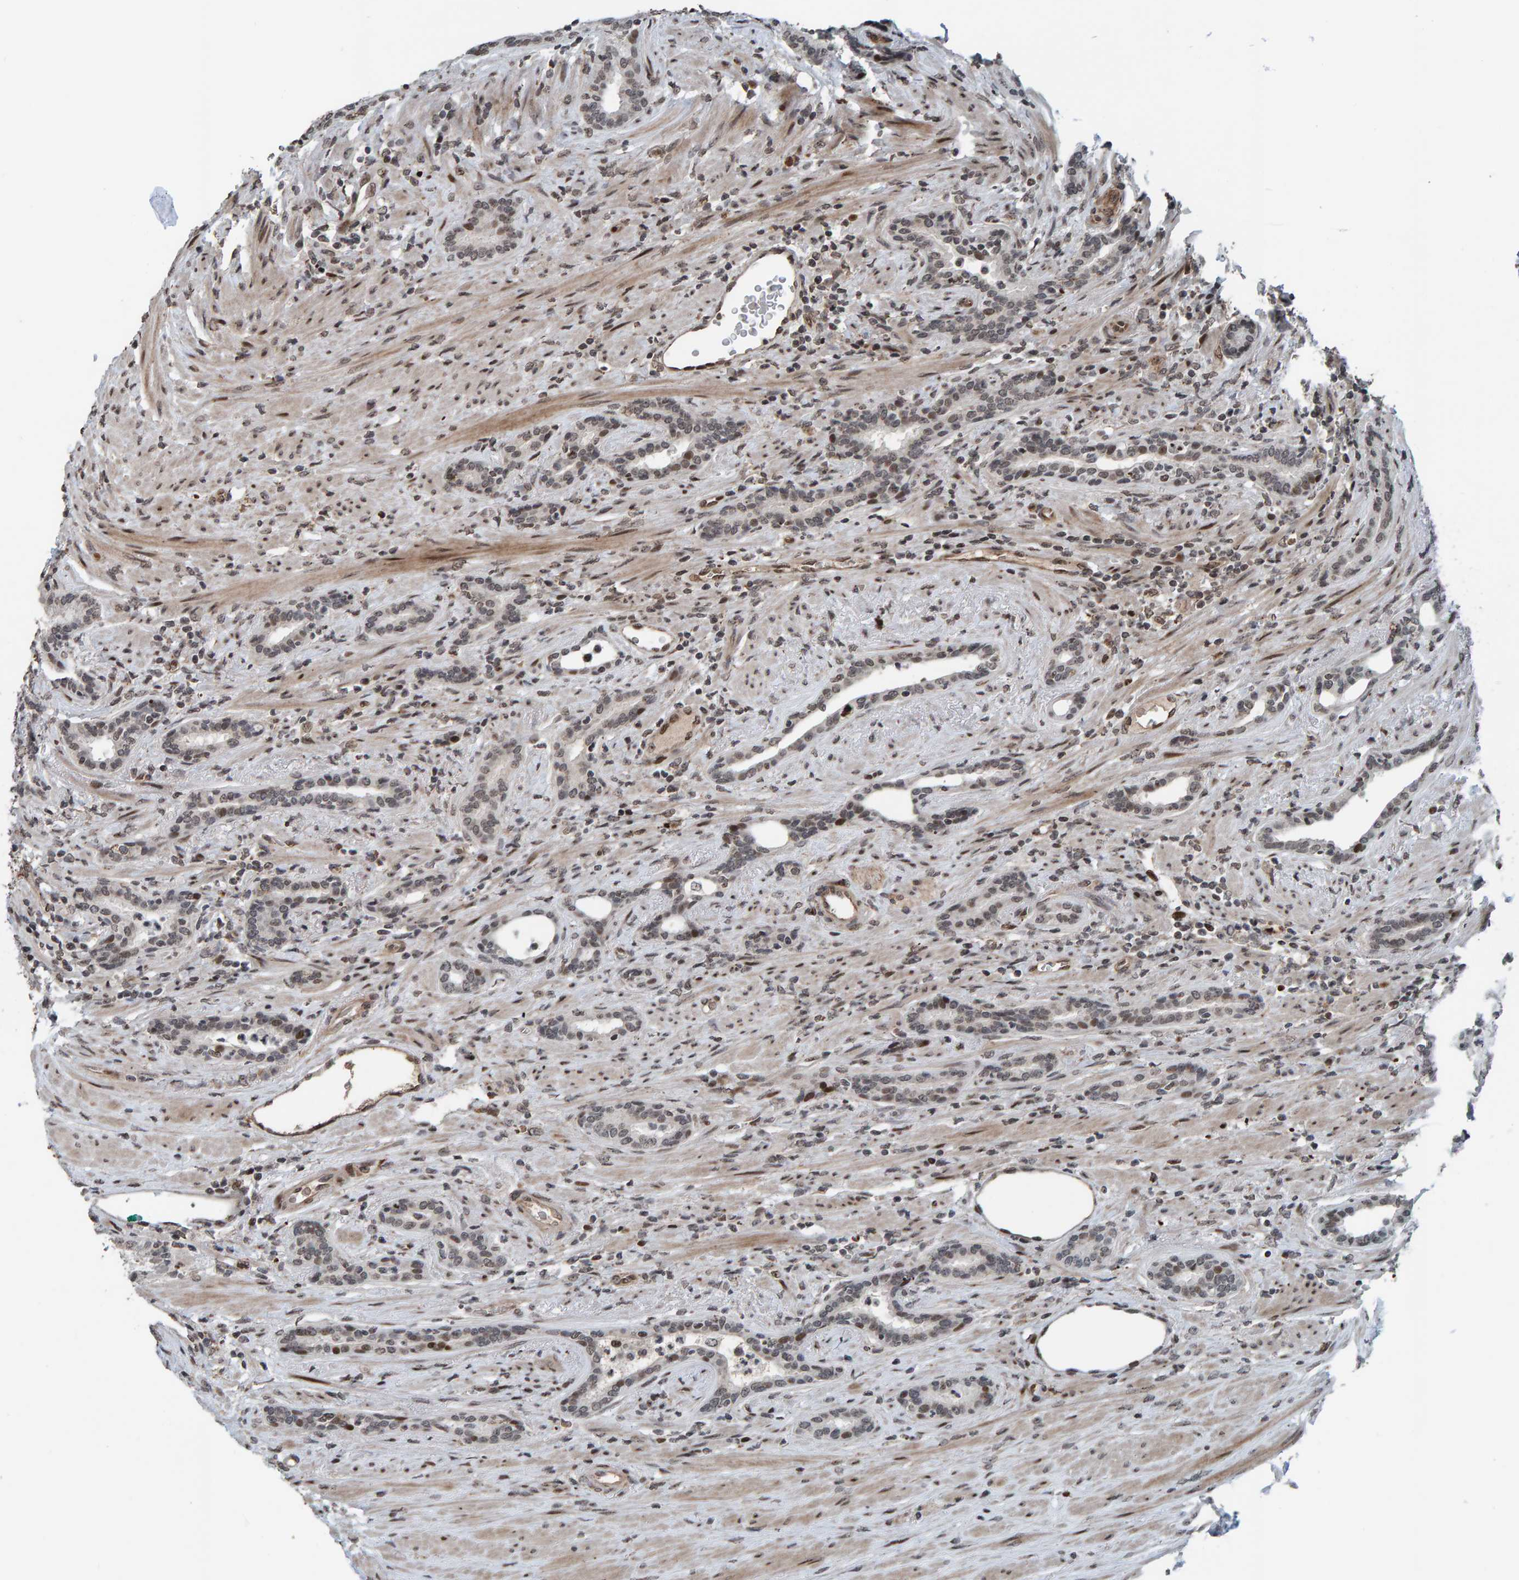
{"staining": {"intensity": "weak", "quantity": ">75%", "location": "nuclear"}, "tissue": "prostate cancer", "cell_type": "Tumor cells", "image_type": "cancer", "snomed": [{"axis": "morphology", "description": "Adenocarcinoma, High grade"}, {"axis": "topography", "description": "Prostate"}], "caption": "IHC micrograph of human prostate cancer stained for a protein (brown), which shows low levels of weak nuclear positivity in about >75% of tumor cells.", "gene": "ZNF366", "patient": {"sex": "male", "age": 71}}